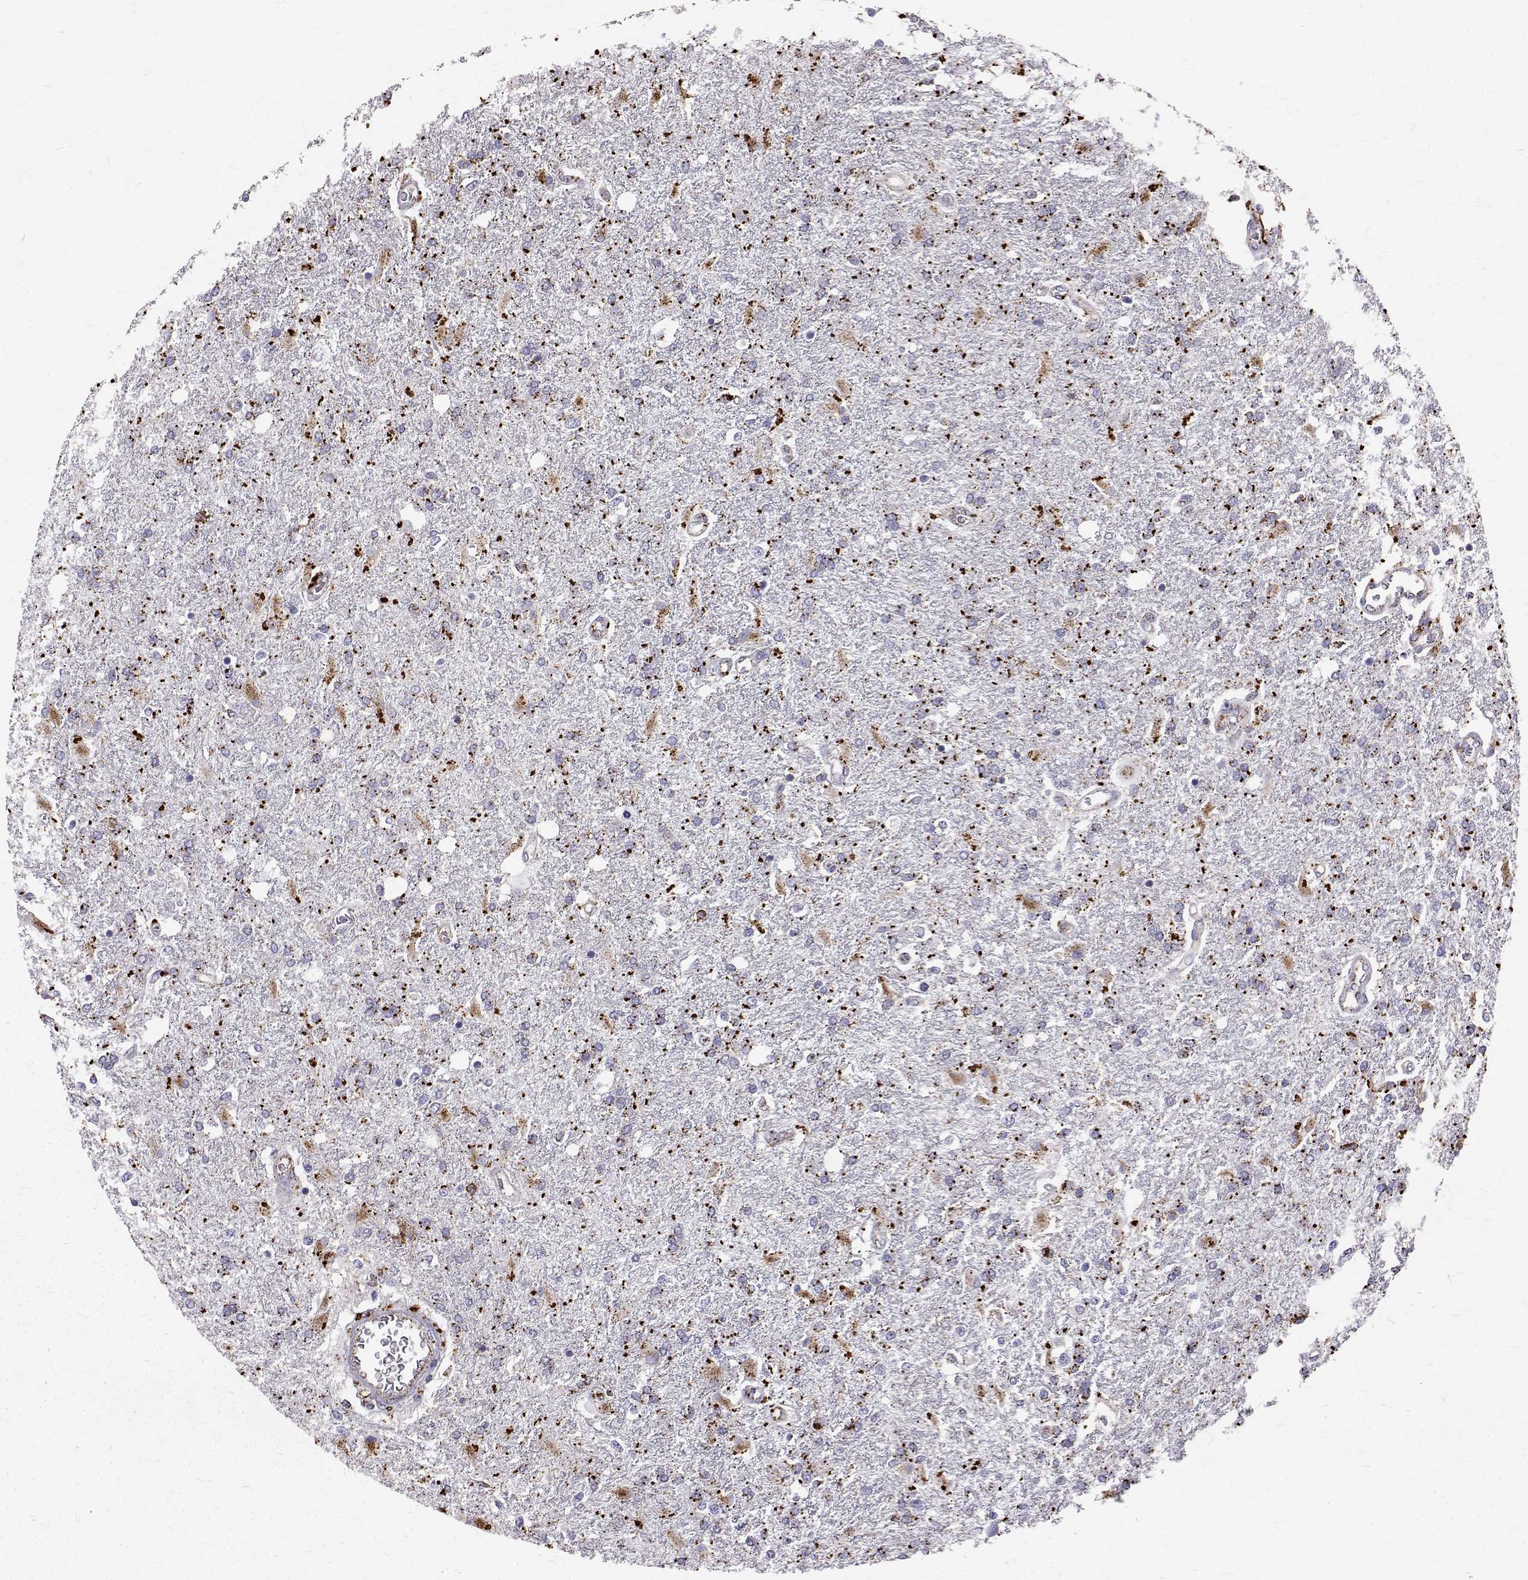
{"staining": {"intensity": "strong", "quantity": "25%-75%", "location": "cytoplasmic/membranous"}, "tissue": "glioma", "cell_type": "Tumor cells", "image_type": "cancer", "snomed": [{"axis": "morphology", "description": "Glioma, malignant, High grade"}, {"axis": "topography", "description": "Cerebral cortex"}], "caption": "Strong cytoplasmic/membranous staining for a protein is present in approximately 25%-75% of tumor cells of glioma using IHC.", "gene": "TPP1", "patient": {"sex": "male", "age": 79}}